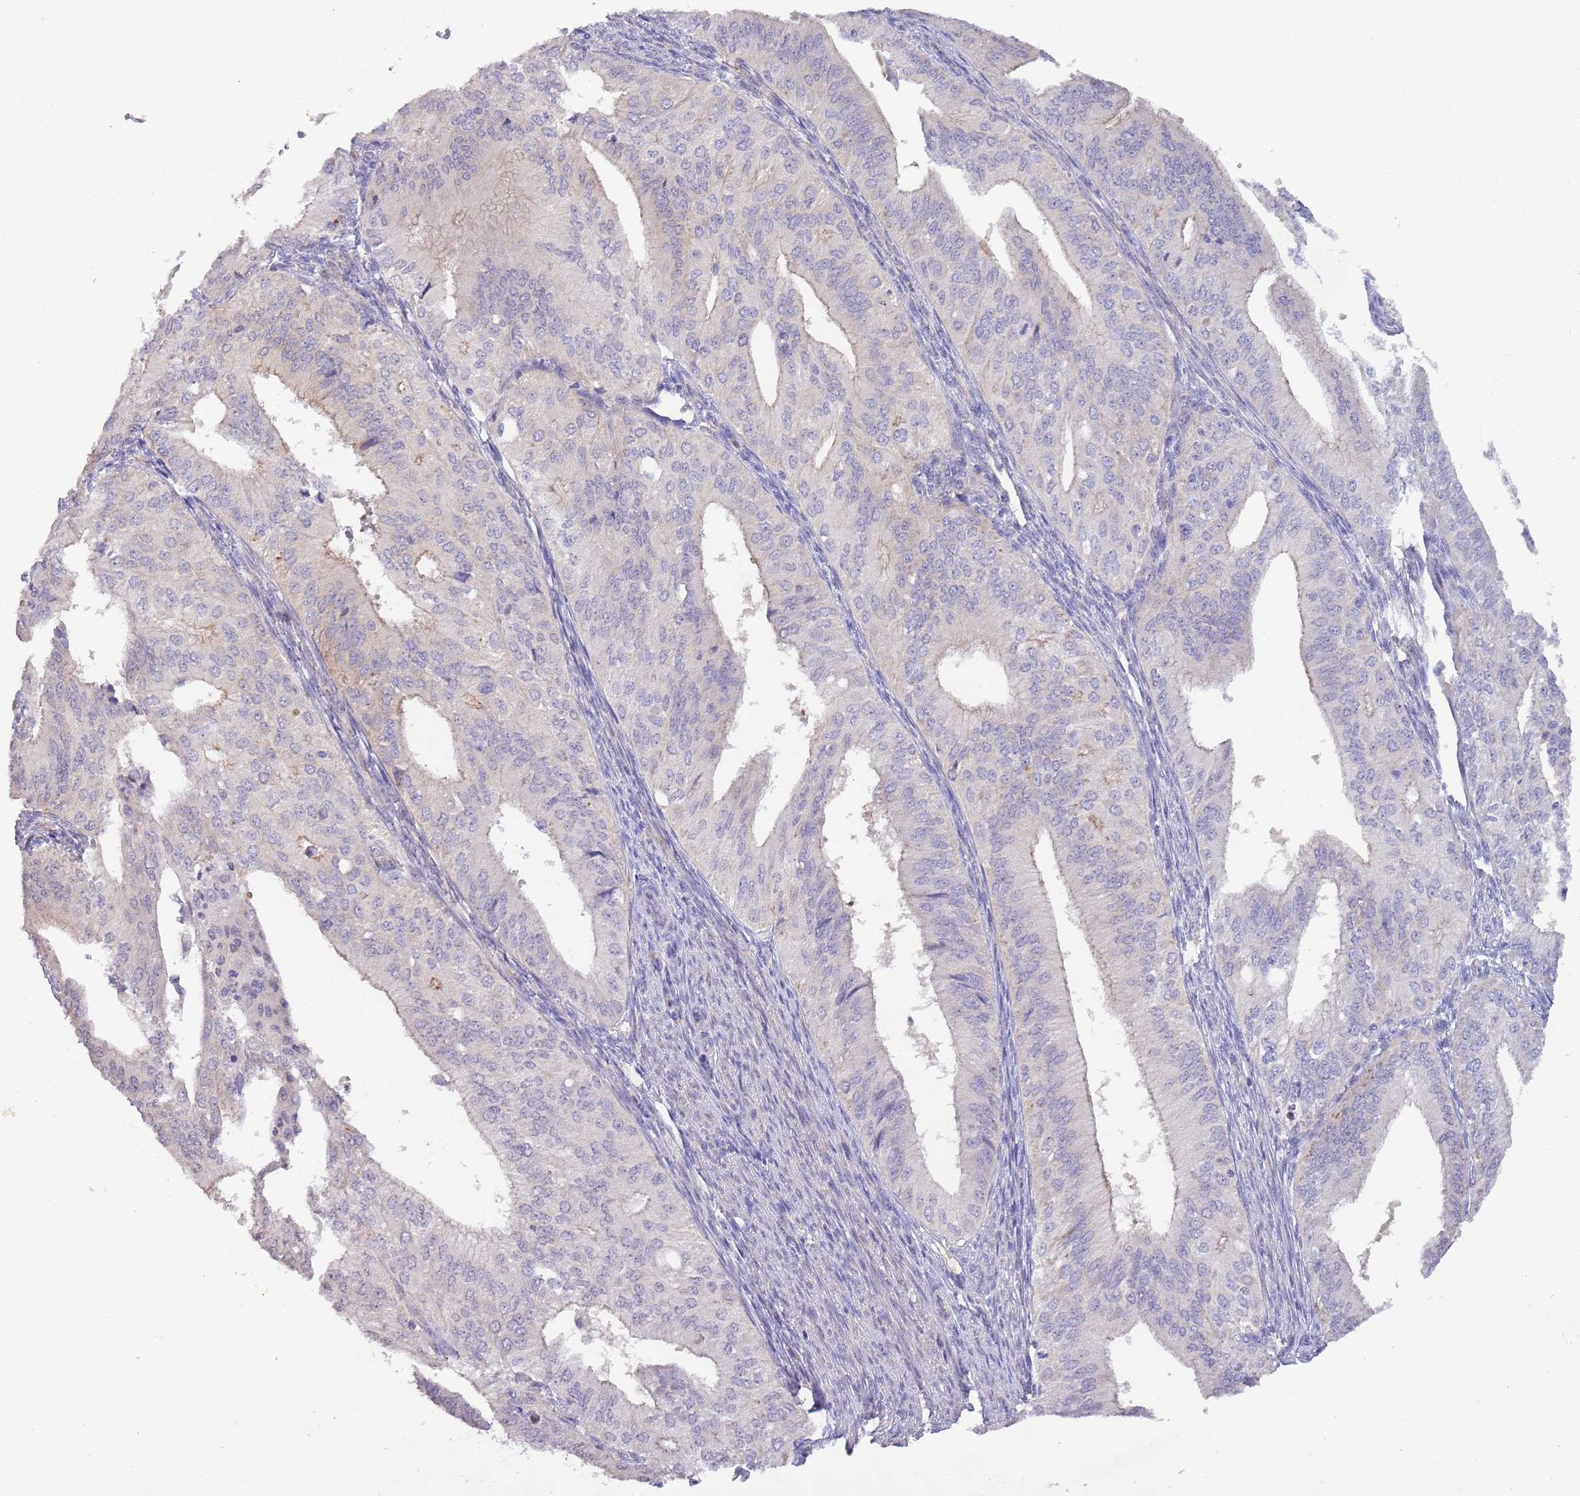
{"staining": {"intensity": "negative", "quantity": "none", "location": "none"}, "tissue": "endometrial cancer", "cell_type": "Tumor cells", "image_type": "cancer", "snomed": [{"axis": "morphology", "description": "Adenocarcinoma, NOS"}, {"axis": "topography", "description": "Endometrium"}], "caption": "Human adenocarcinoma (endometrial) stained for a protein using immunohistochemistry demonstrates no expression in tumor cells.", "gene": "ZNF658", "patient": {"sex": "female", "age": 50}}